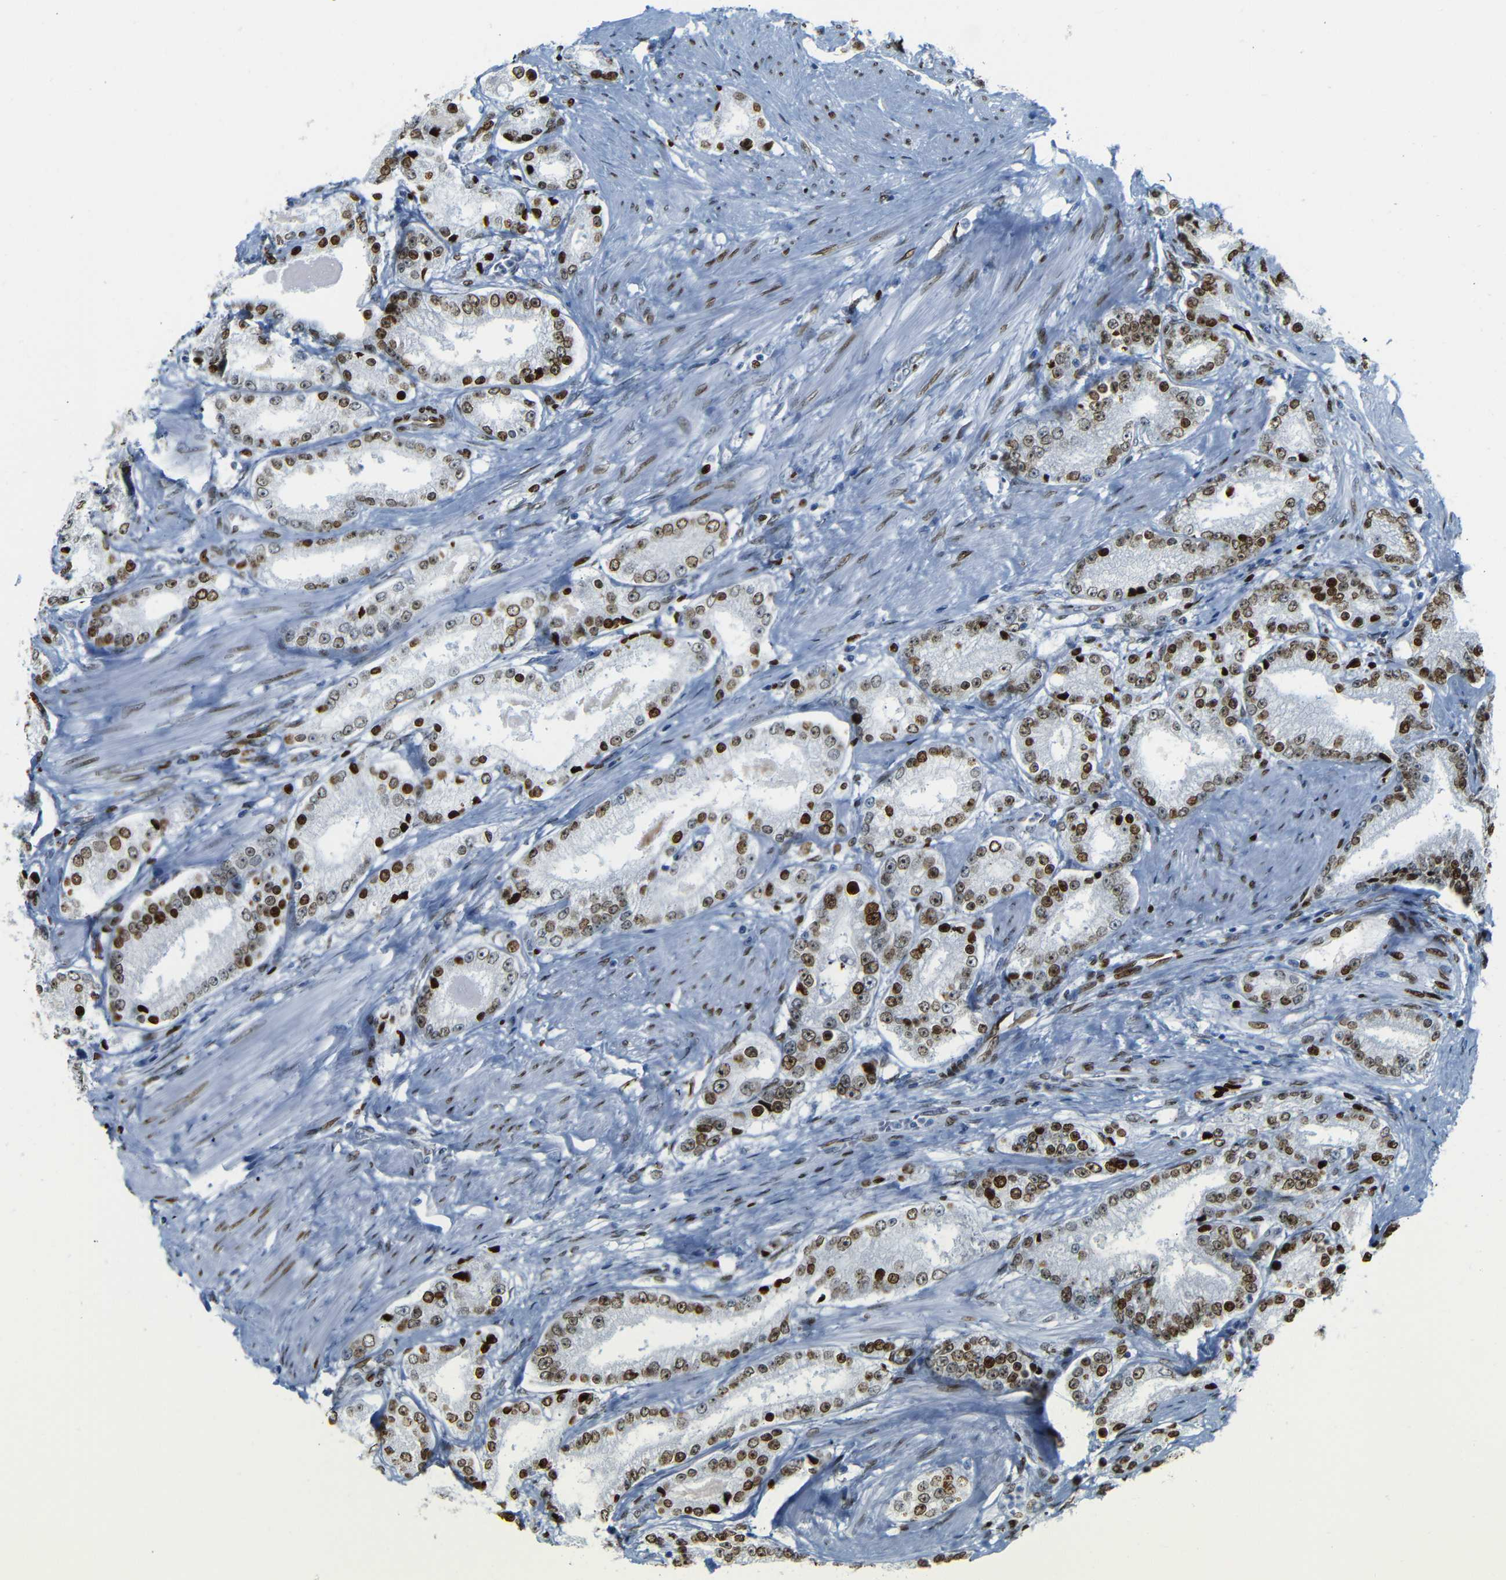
{"staining": {"intensity": "strong", "quantity": ">75%", "location": "nuclear"}, "tissue": "prostate cancer", "cell_type": "Tumor cells", "image_type": "cancer", "snomed": [{"axis": "morphology", "description": "Adenocarcinoma, Low grade"}, {"axis": "topography", "description": "Prostate"}], "caption": "Brown immunohistochemical staining in human prostate cancer (adenocarcinoma (low-grade)) demonstrates strong nuclear staining in about >75% of tumor cells.", "gene": "NPIPB15", "patient": {"sex": "male", "age": 63}}